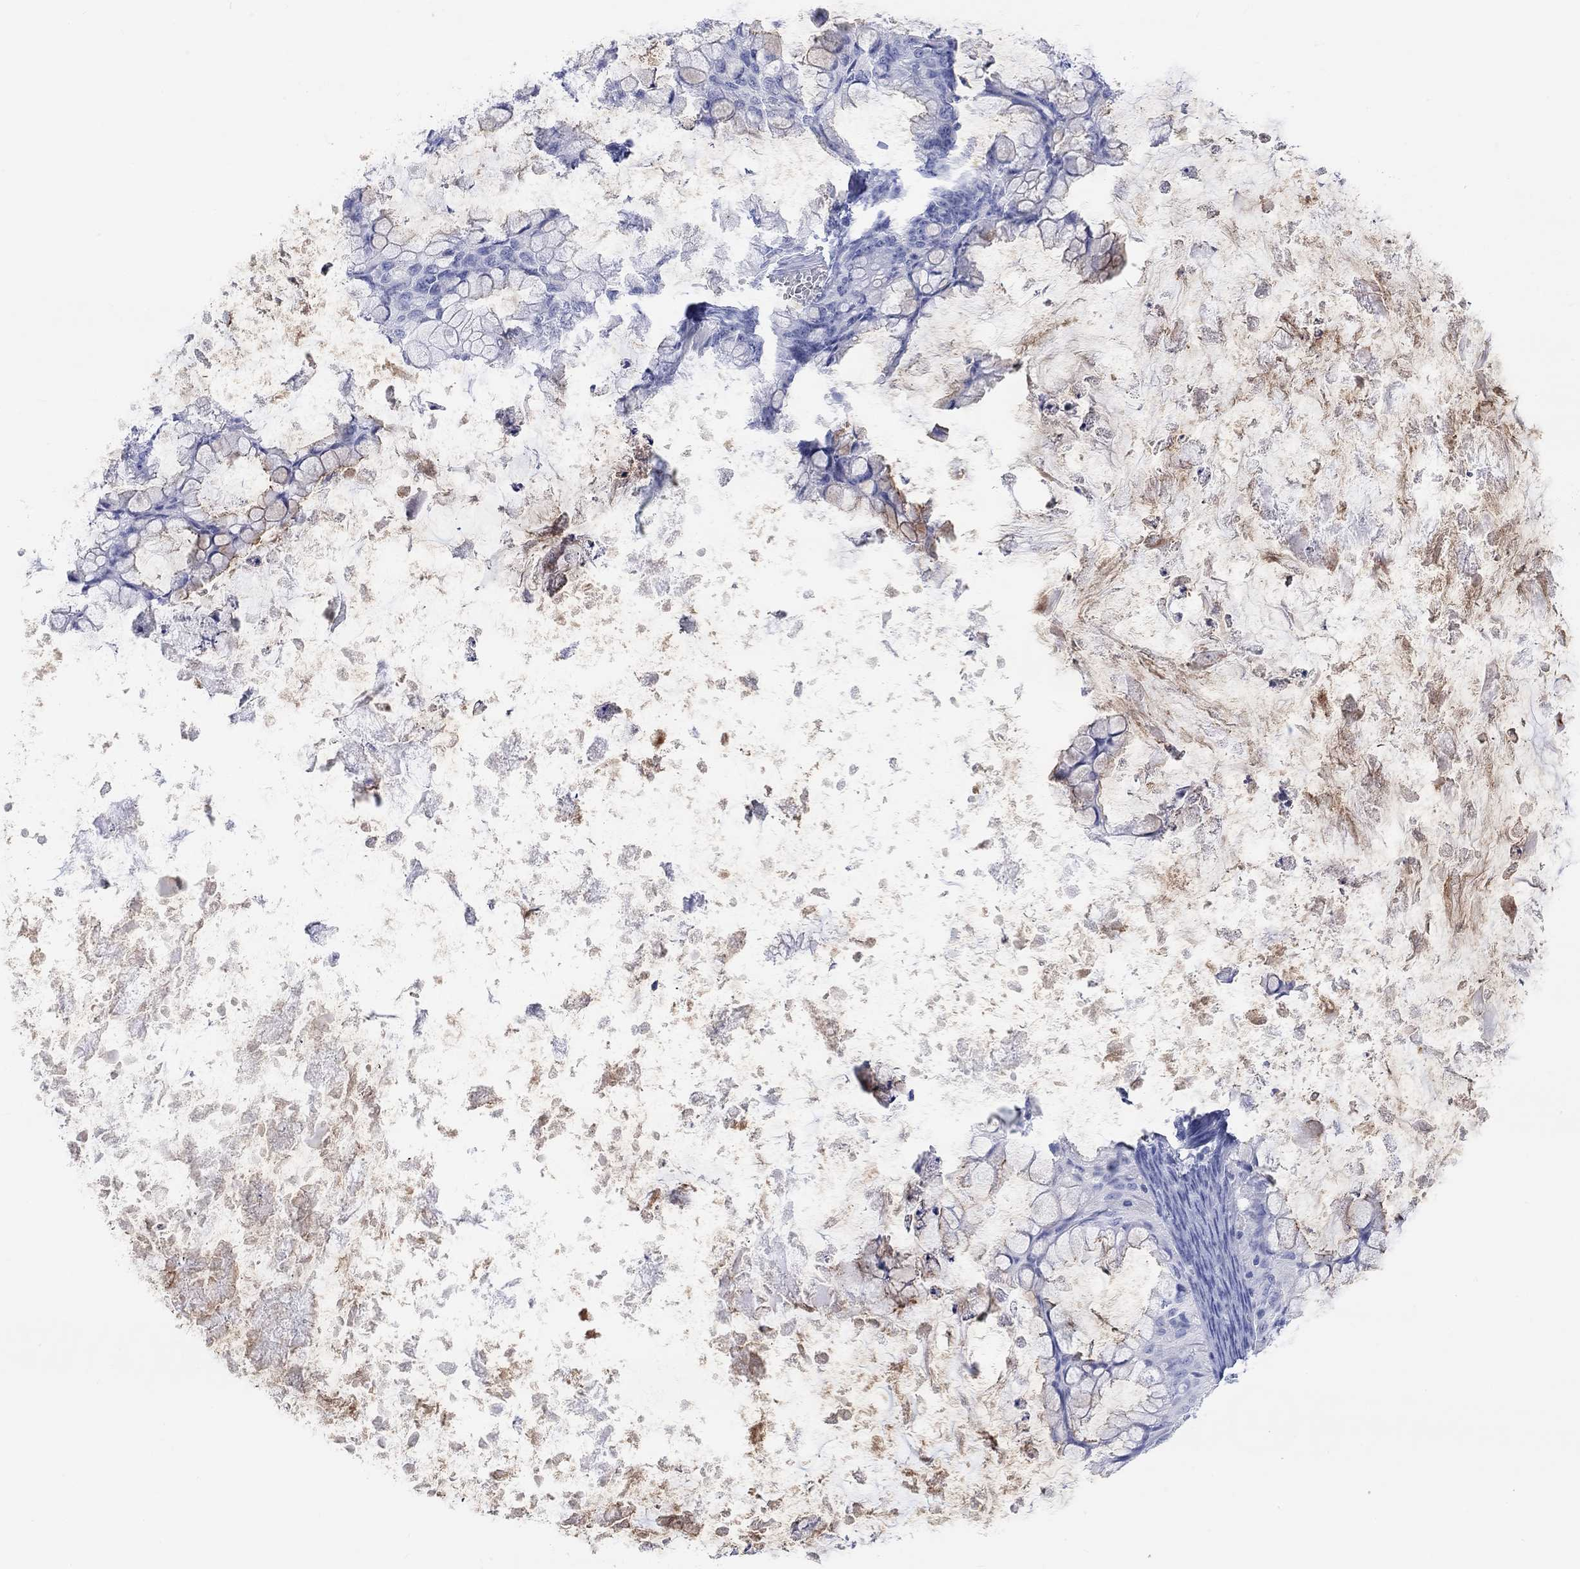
{"staining": {"intensity": "negative", "quantity": "none", "location": "none"}, "tissue": "ovarian cancer", "cell_type": "Tumor cells", "image_type": "cancer", "snomed": [{"axis": "morphology", "description": "Cystadenocarcinoma, mucinous, NOS"}, {"axis": "topography", "description": "Ovary"}], "caption": "A photomicrograph of mucinous cystadenocarcinoma (ovarian) stained for a protein displays no brown staining in tumor cells. The staining is performed using DAB brown chromogen with nuclei counter-stained in using hematoxylin.", "gene": "XIRP2", "patient": {"sex": "female", "age": 35}}